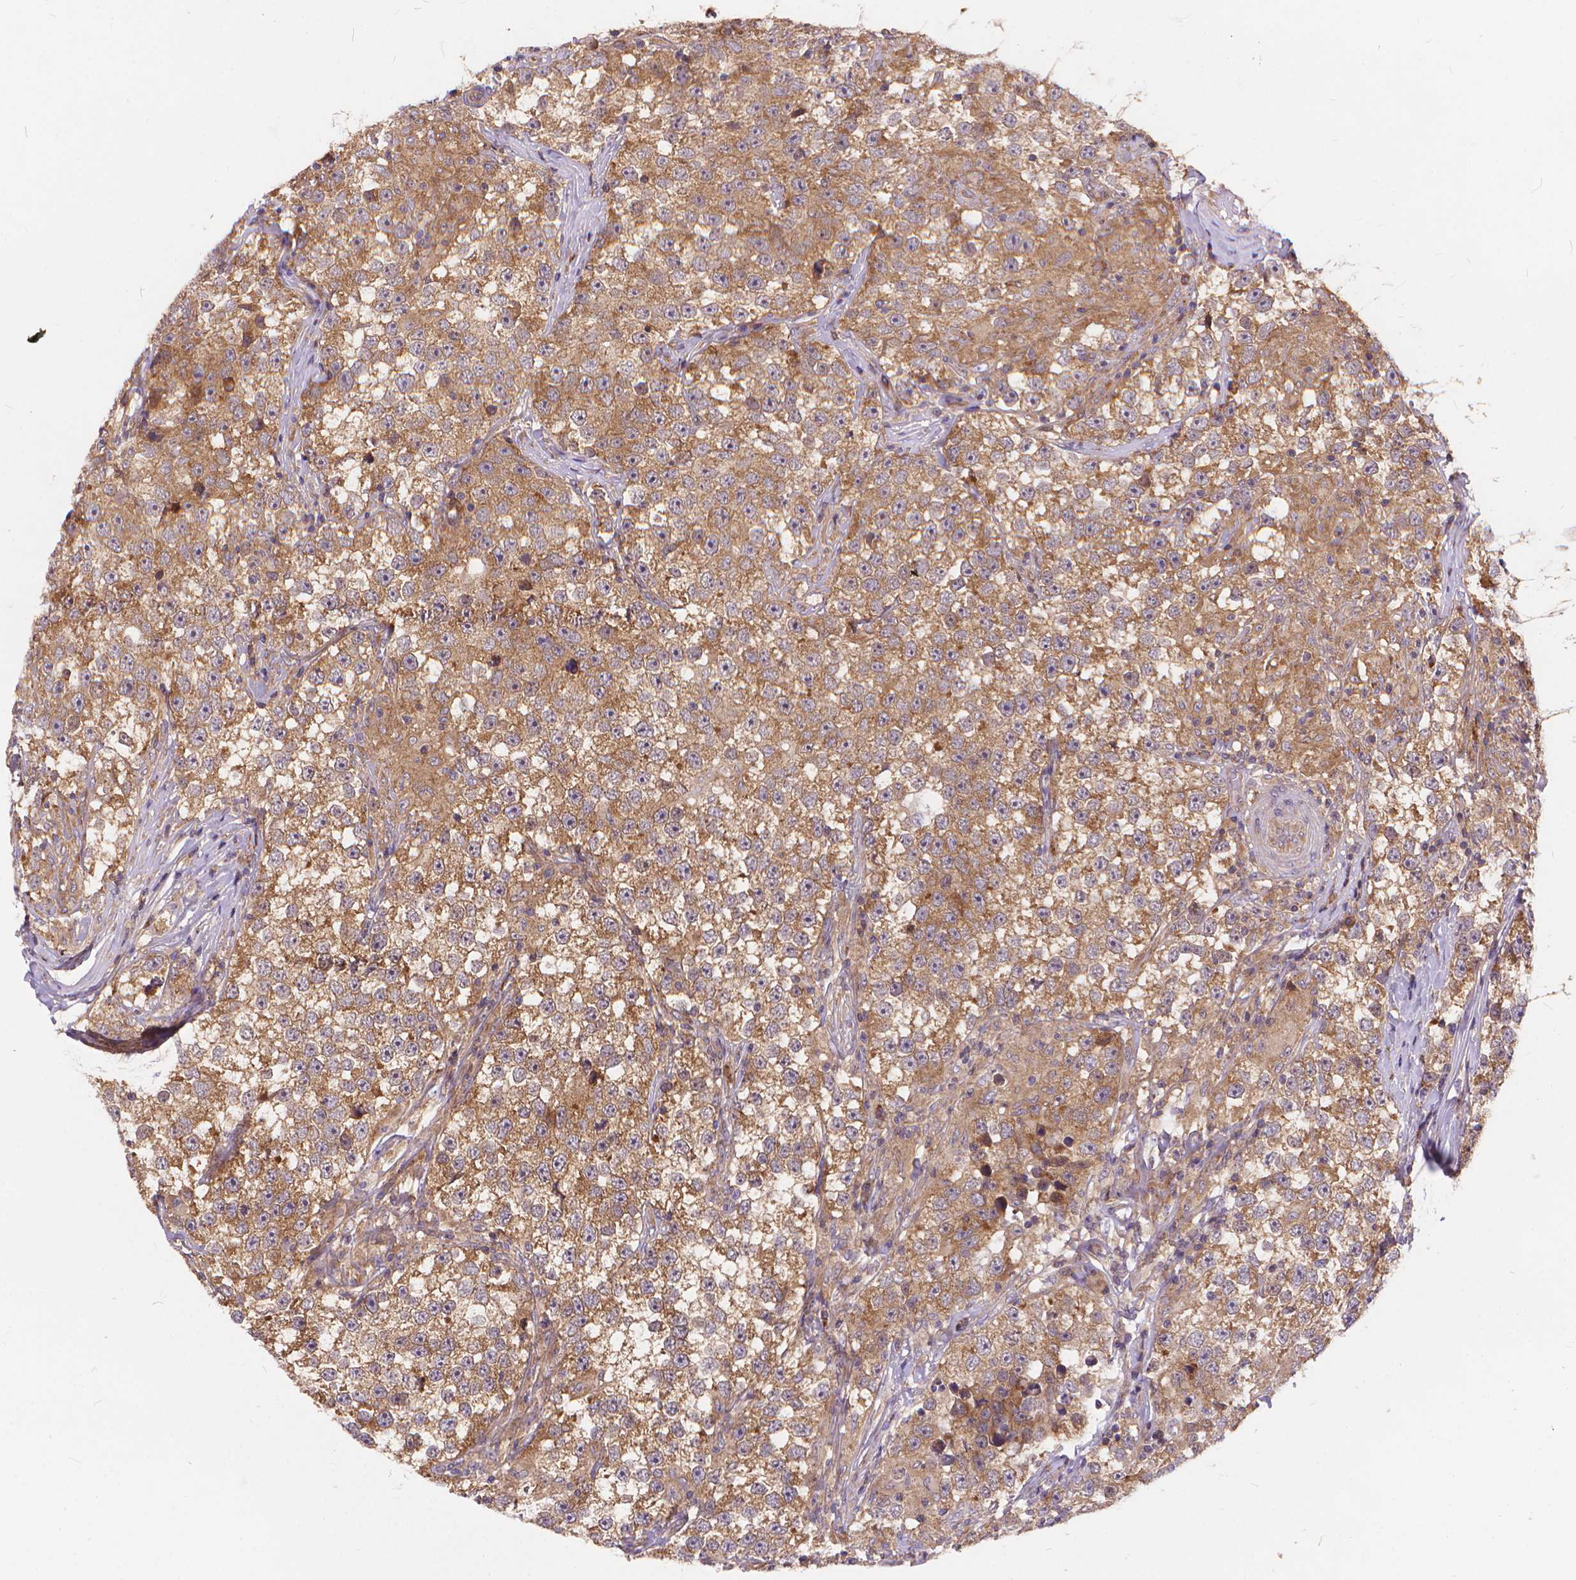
{"staining": {"intensity": "moderate", "quantity": "<25%", "location": "cytoplasmic/membranous"}, "tissue": "testis cancer", "cell_type": "Tumor cells", "image_type": "cancer", "snomed": [{"axis": "morphology", "description": "Seminoma, NOS"}, {"axis": "topography", "description": "Testis"}], "caption": "Tumor cells exhibit low levels of moderate cytoplasmic/membranous positivity in about <25% of cells in human testis cancer.", "gene": "ARAP1", "patient": {"sex": "male", "age": 46}}